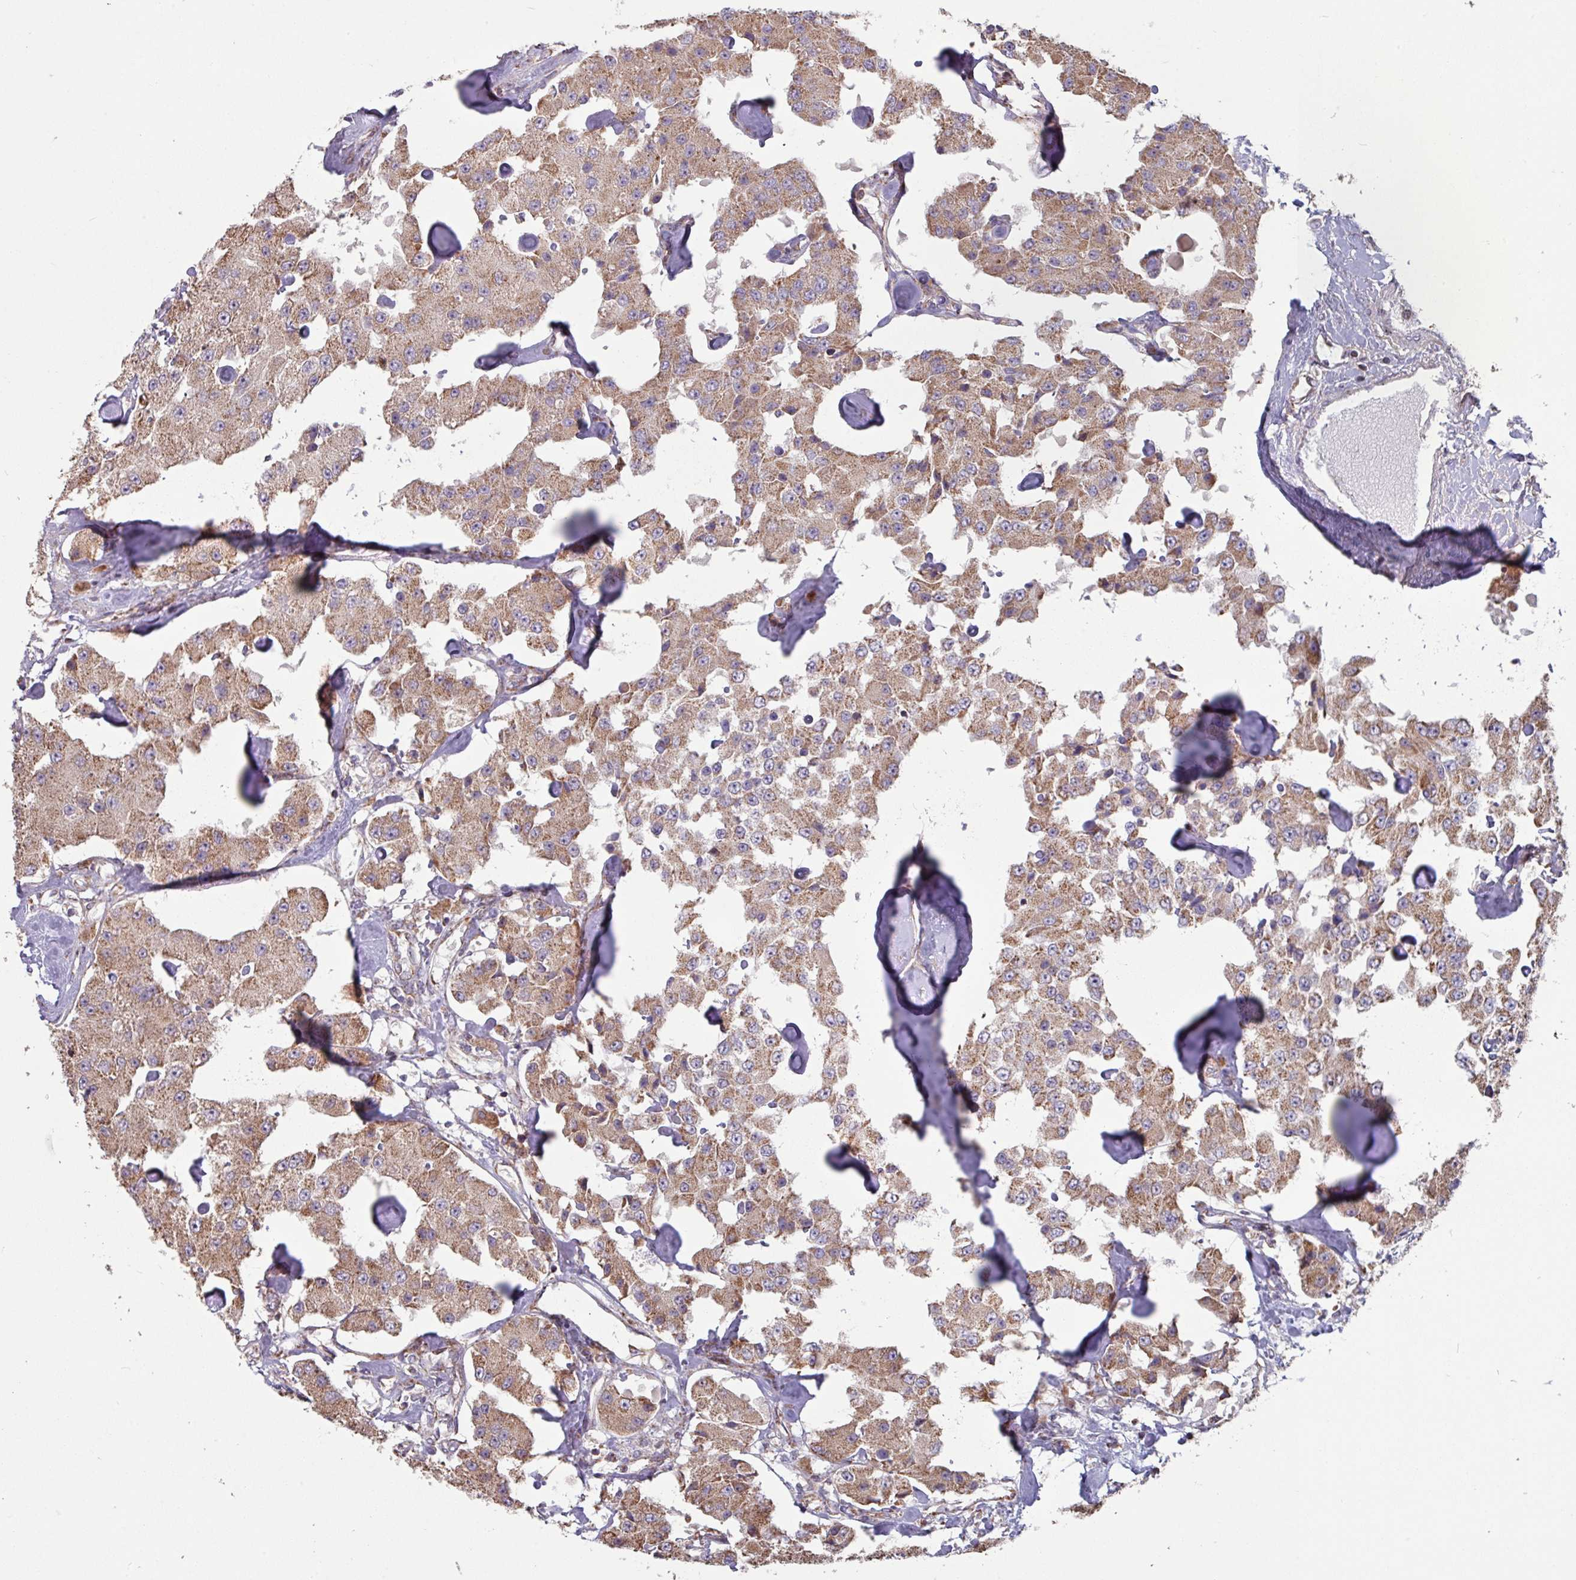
{"staining": {"intensity": "moderate", "quantity": ">75%", "location": "cytoplasmic/membranous"}, "tissue": "carcinoid", "cell_type": "Tumor cells", "image_type": "cancer", "snomed": [{"axis": "morphology", "description": "Carcinoid, malignant, NOS"}, {"axis": "topography", "description": "Pancreas"}], "caption": "Immunohistochemical staining of carcinoid reveals moderate cytoplasmic/membranous protein staining in approximately >75% of tumor cells.", "gene": "COX7C", "patient": {"sex": "male", "age": 41}}